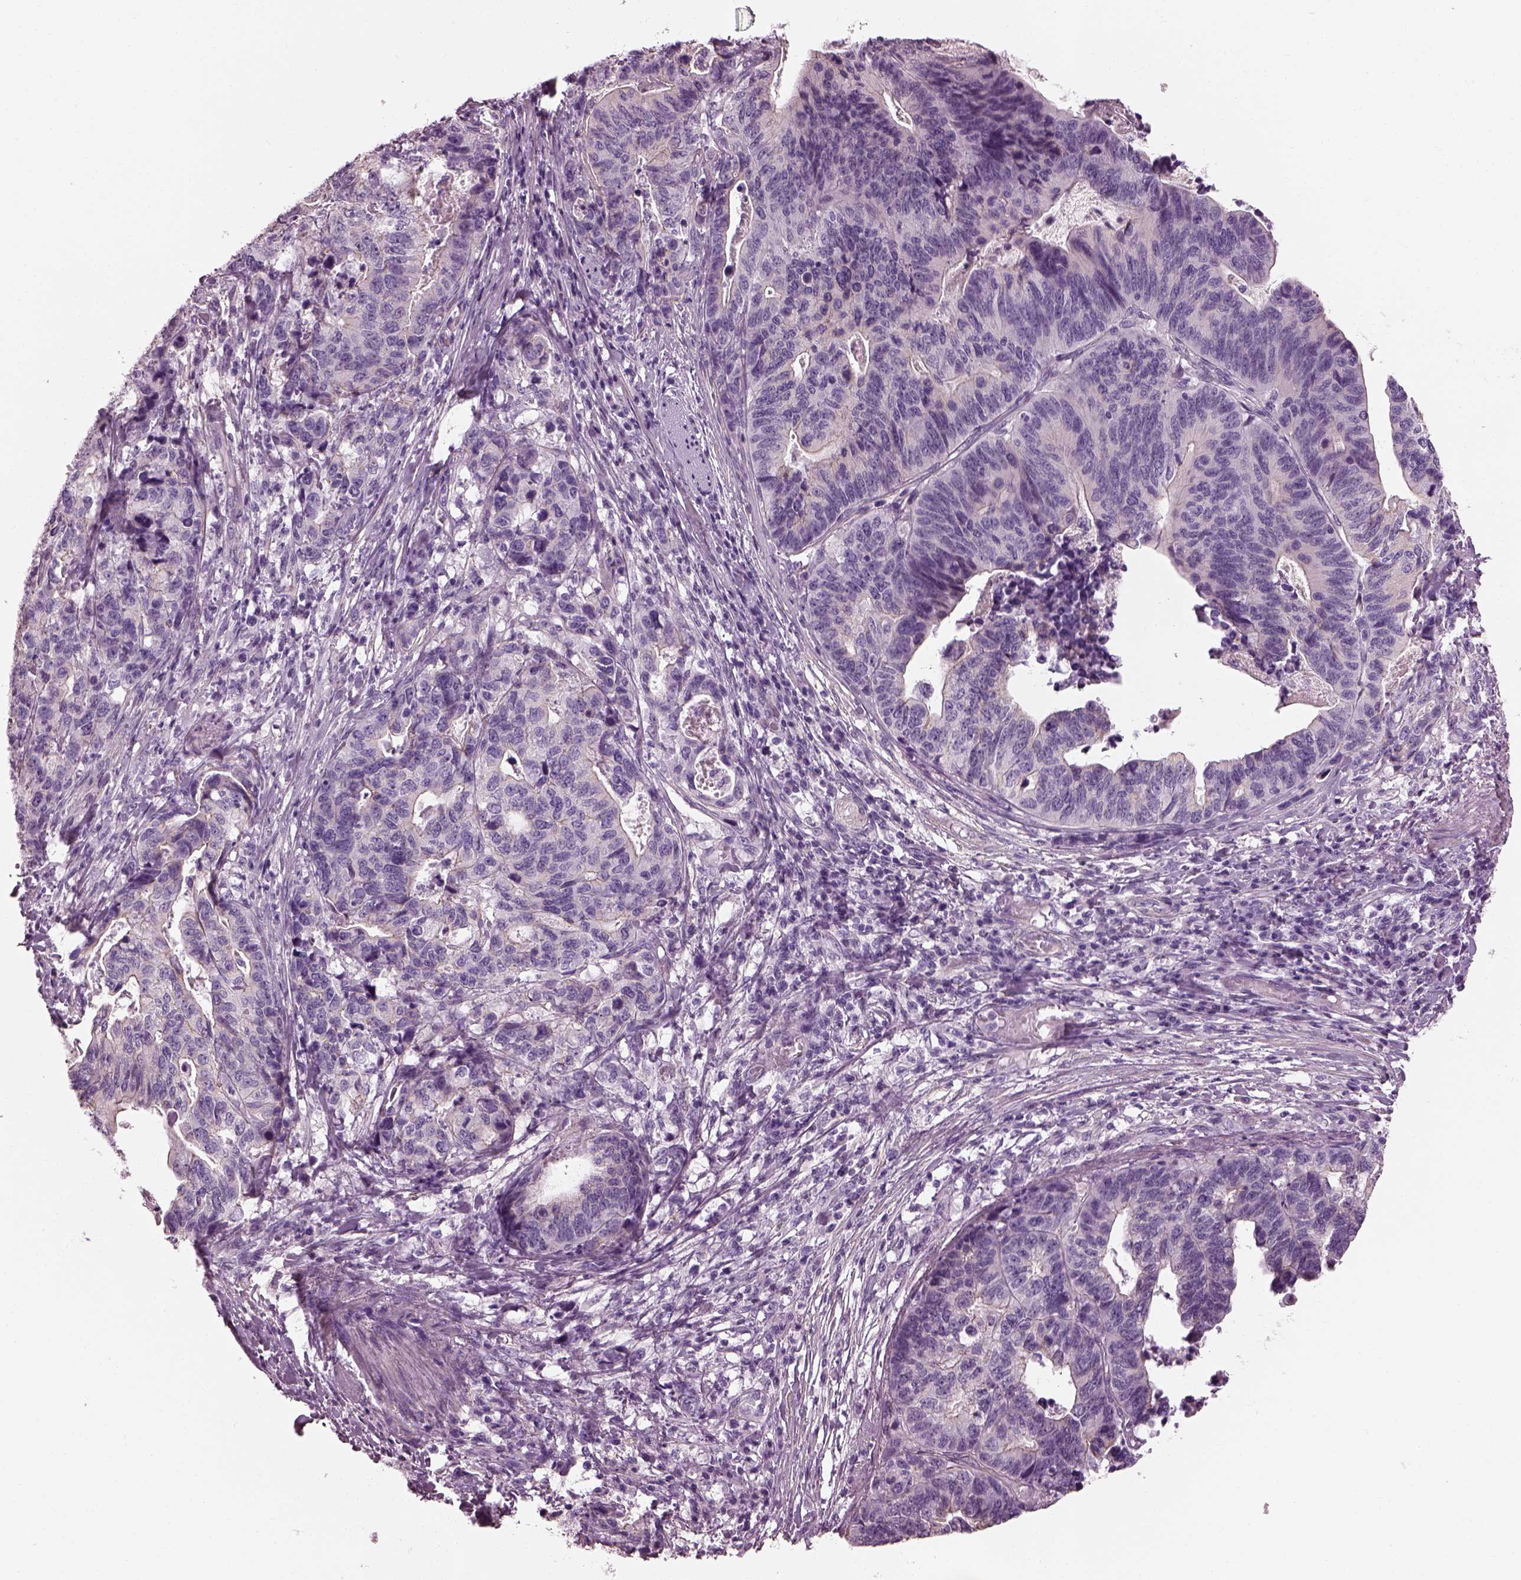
{"staining": {"intensity": "negative", "quantity": "none", "location": "none"}, "tissue": "stomach cancer", "cell_type": "Tumor cells", "image_type": "cancer", "snomed": [{"axis": "morphology", "description": "Adenocarcinoma, NOS"}, {"axis": "topography", "description": "Stomach, upper"}], "caption": "Immunohistochemistry (IHC) of adenocarcinoma (stomach) displays no positivity in tumor cells.", "gene": "BFSP1", "patient": {"sex": "female", "age": 67}}